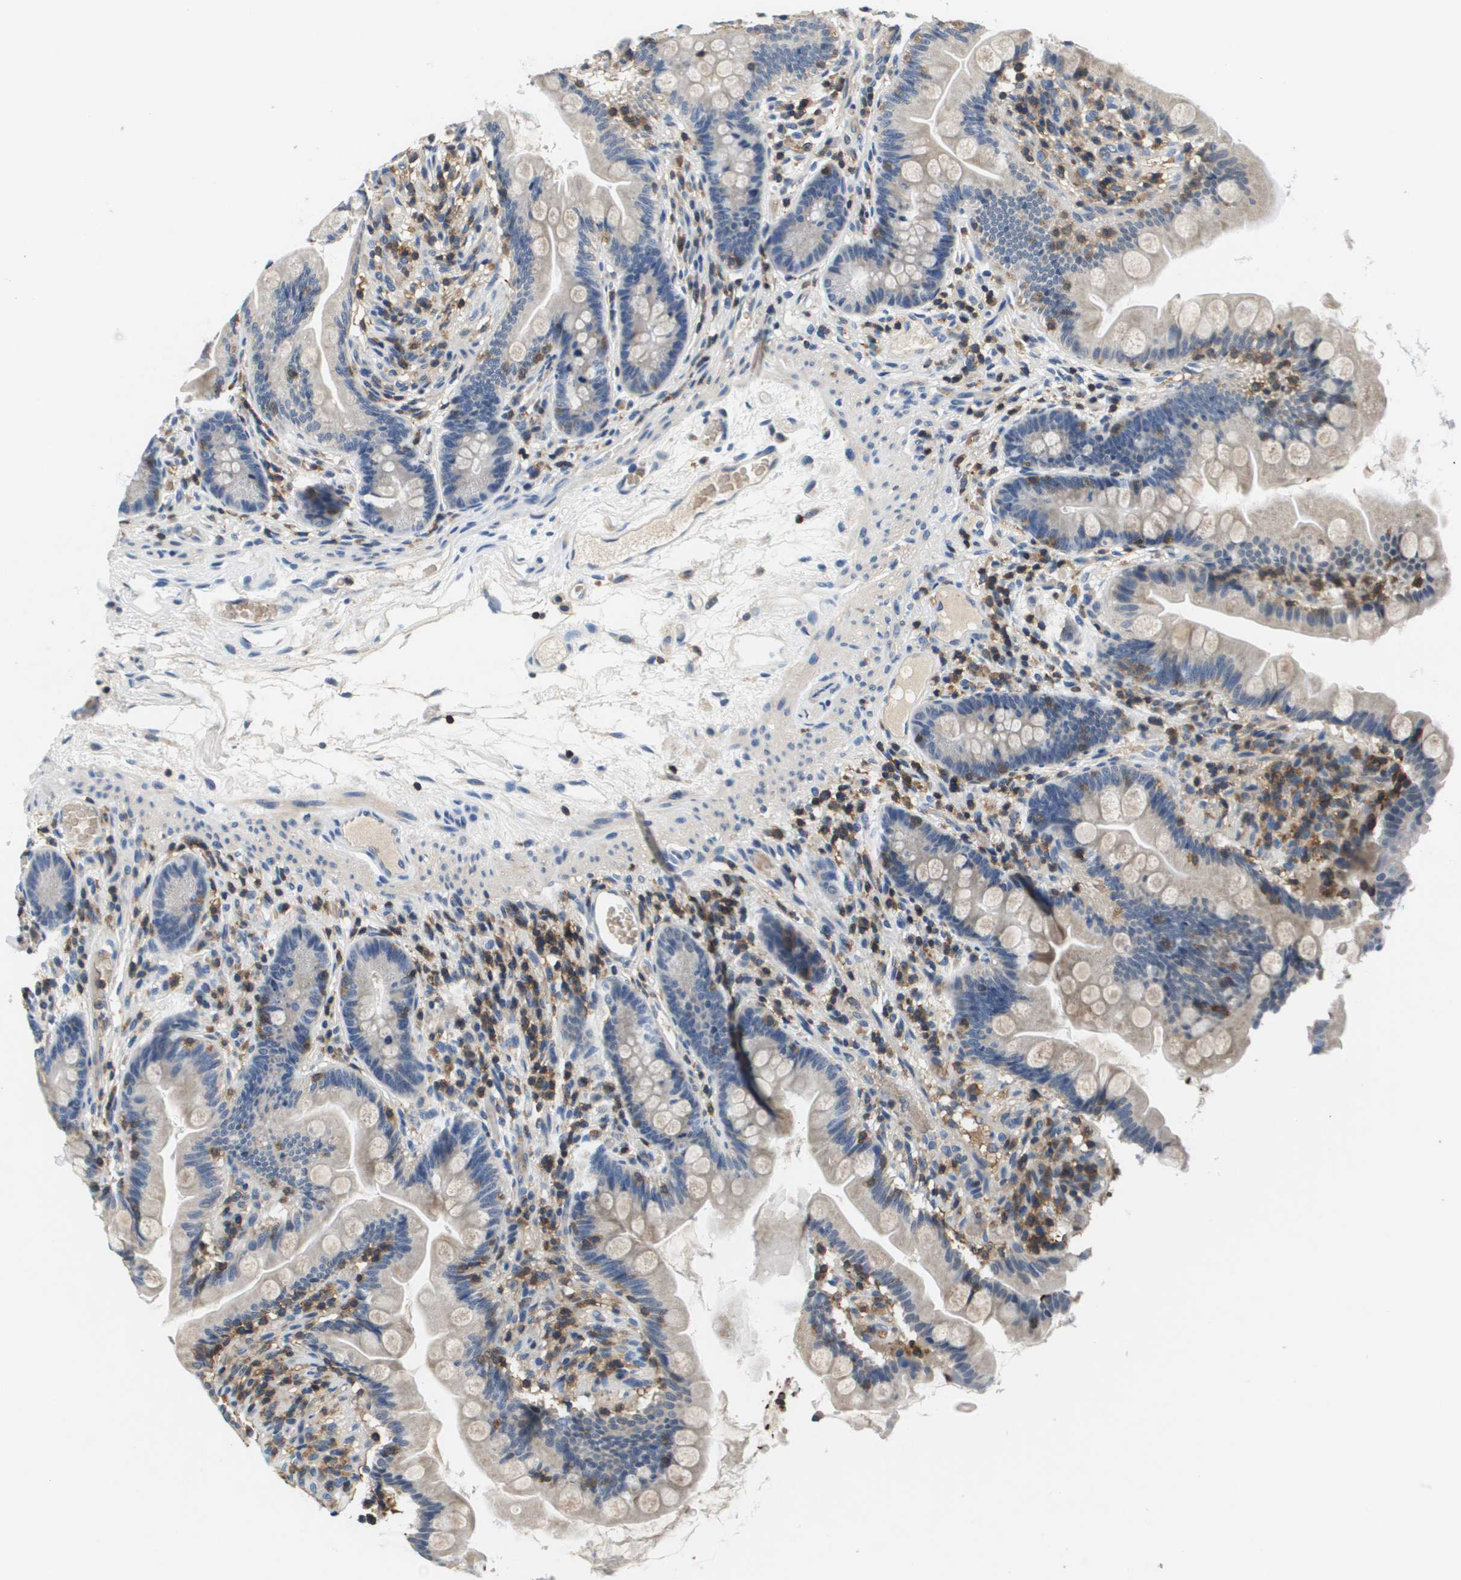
{"staining": {"intensity": "weak", "quantity": "<25%", "location": "cytoplasmic/membranous"}, "tissue": "small intestine", "cell_type": "Glandular cells", "image_type": "normal", "snomed": [{"axis": "morphology", "description": "Normal tissue, NOS"}, {"axis": "topography", "description": "Small intestine"}], "caption": "Glandular cells are negative for protein expression in unremarkable human small intestine. Brightfield microscopy of immunohistochemistry (IHC) stained with DAB (brown) and hematoxylin (blue), captured at high magnification.", "gene": "KCNQ5", "patient": {"sex": "female", "age": 56}}